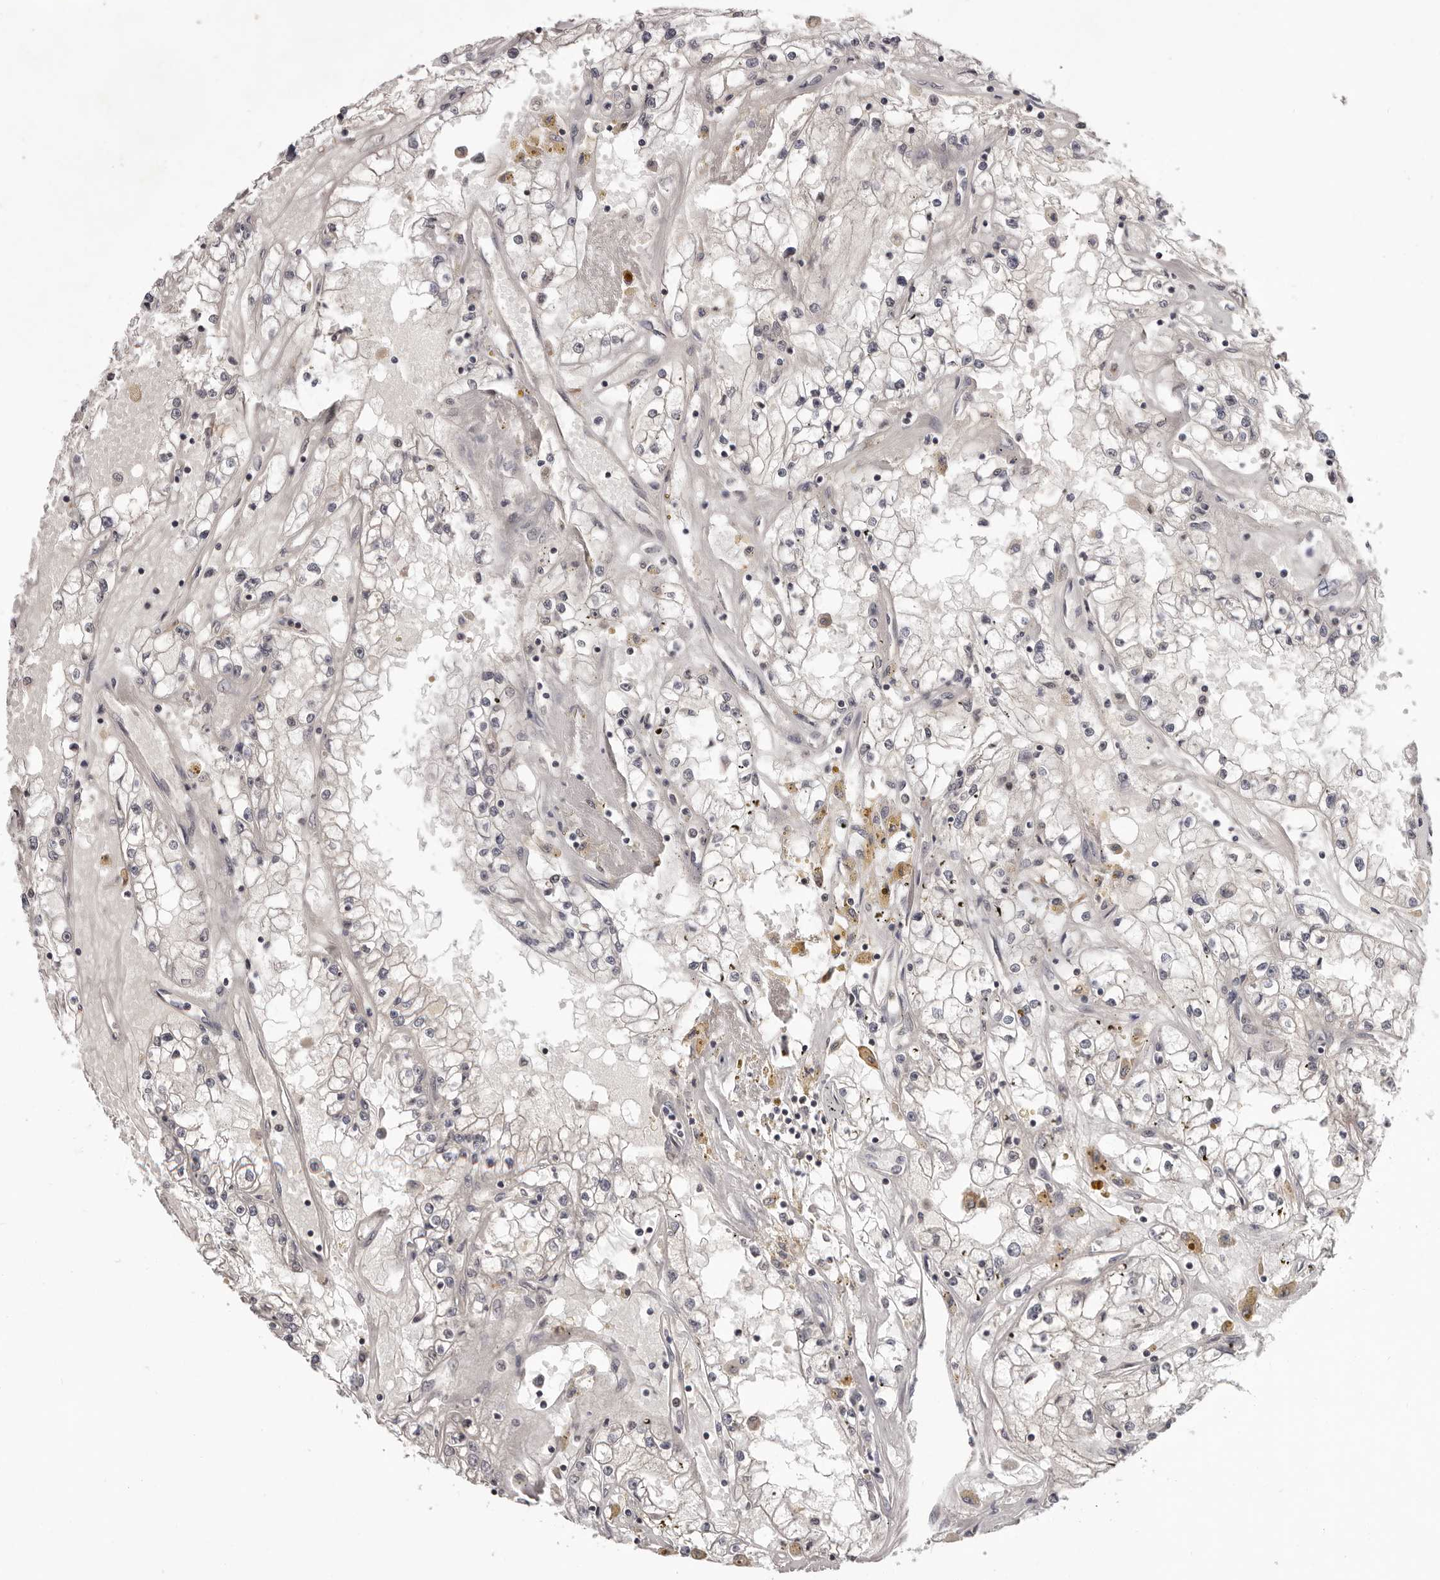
{"staining": {"intensity": "negative", "quantity": "none", "location": "none"}, "tissue": "renal cancer", "cell_type": "Tumor cells", "image_type": "cancer", "snomed": [{"axis": "morphology", "description": "Adenocarcinoma, NOS"}, {"axis": "topography", "description": "Kidney"}], "caption": "A micrograph of renal adenocarcinoma stained for a protein exhibits no brown staining in tumor cells. (Stains: DAB (3,3'-diaminobenzidine) IHC with hematoxylin counter stain, Microscopy: brightfield microscopy at high magnification).", "gene": "TBX5", "patient": {"sex": "male", "age": 56}}